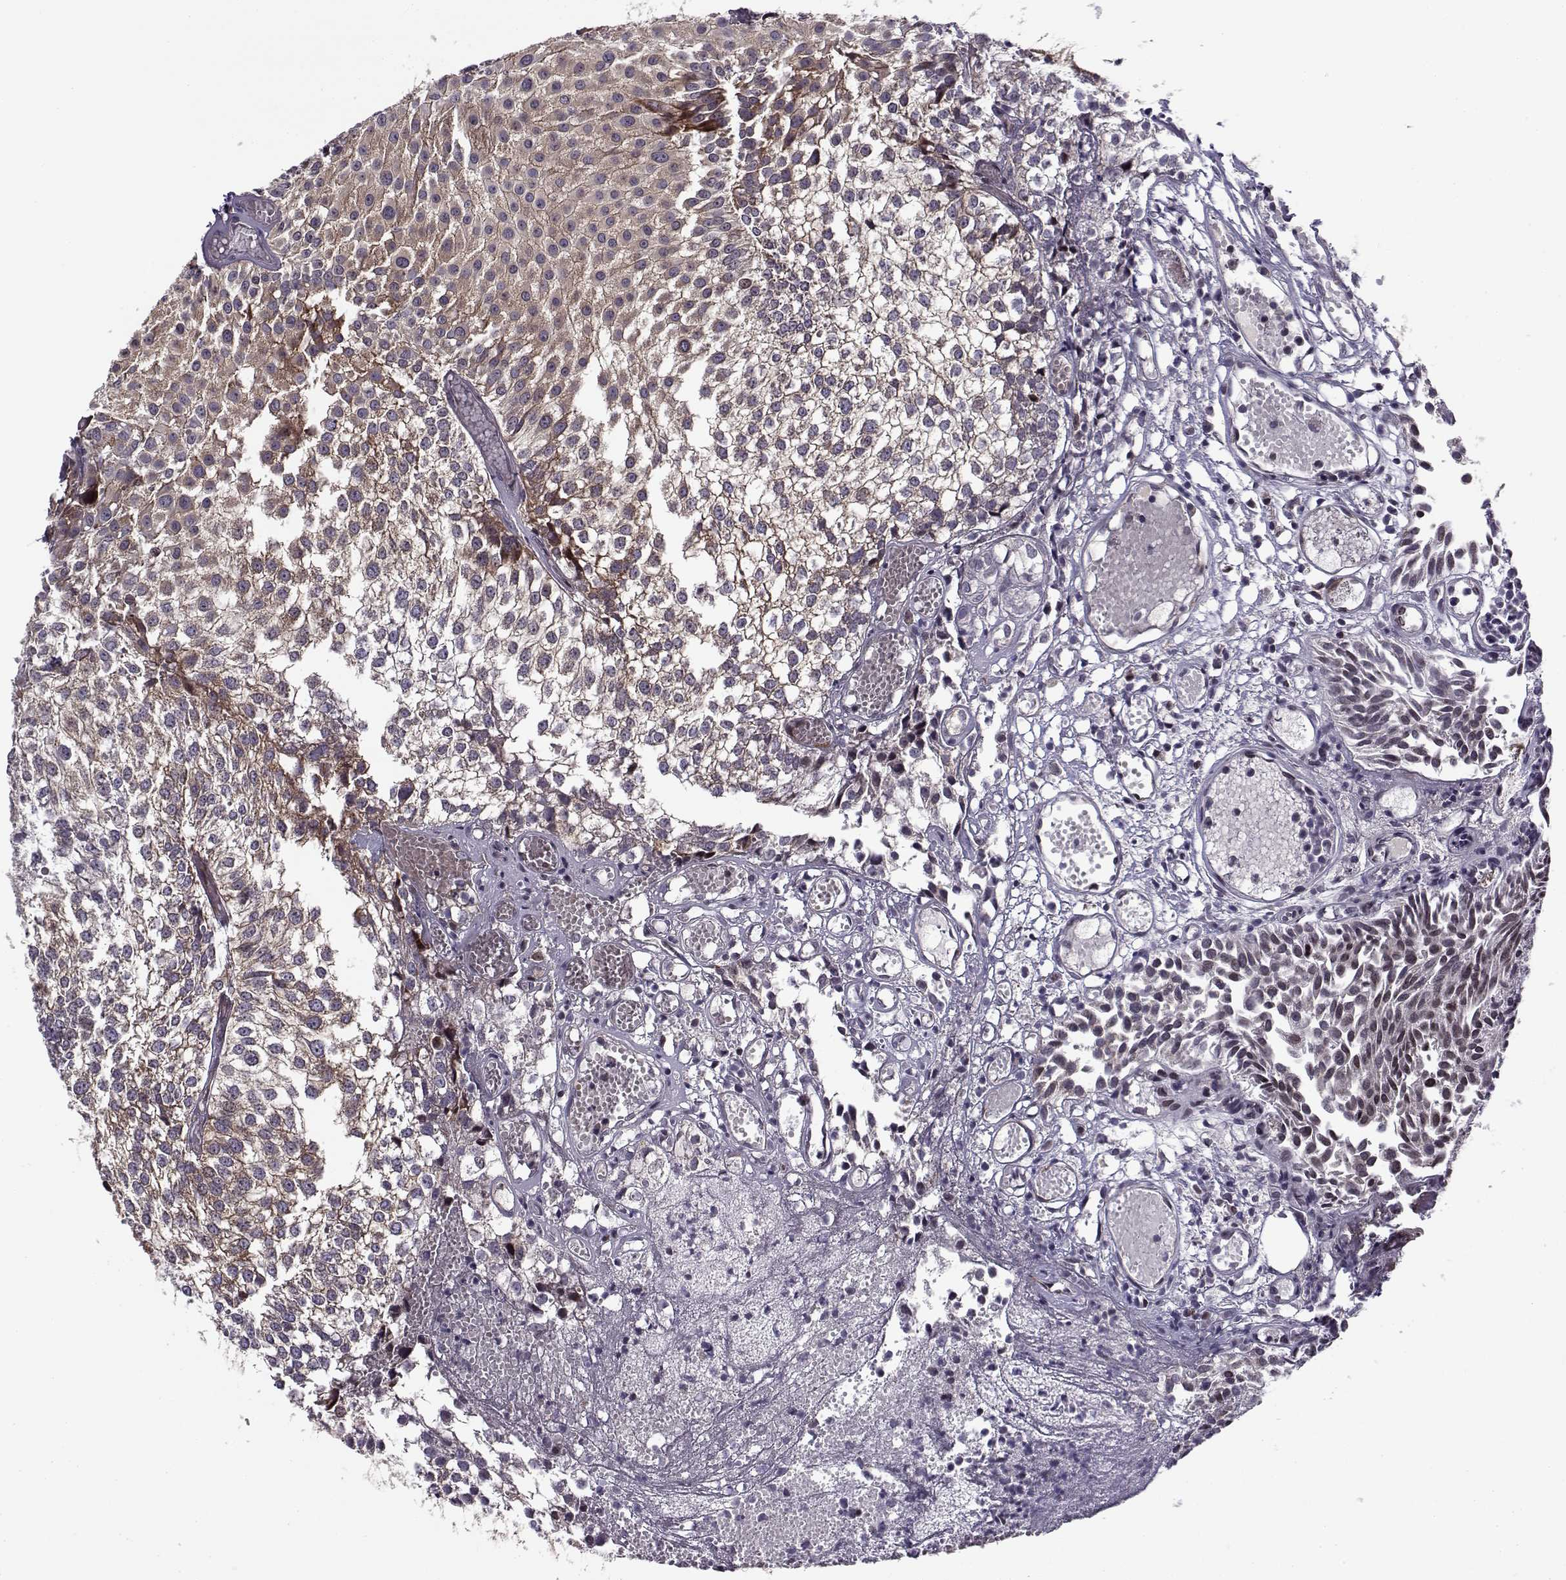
{"staining": {"intensity": "moderate", "quantity": "25%-75%", "location": "cytoplasmic/membranous"}, "tissue": "urothelial cancer", "cell_type": "Tumor cells", "image_type": "cancer", "snomed": [{"axis": "morphology", "description": "Urothelial carcinoma, Low grade"}, {"axis": "topography", "description": "Urinary bladder"}], "caption": "High-power microscopy captured an immunohistochemistry (IHC) image of low-grade urothelial carcinoma, revealing moderate cytoplasmic/membranous positivity in approximately 25%-75% of tumor cells.", "gene": "RPL31", "patient": {"sex": "male", "age": 79}}